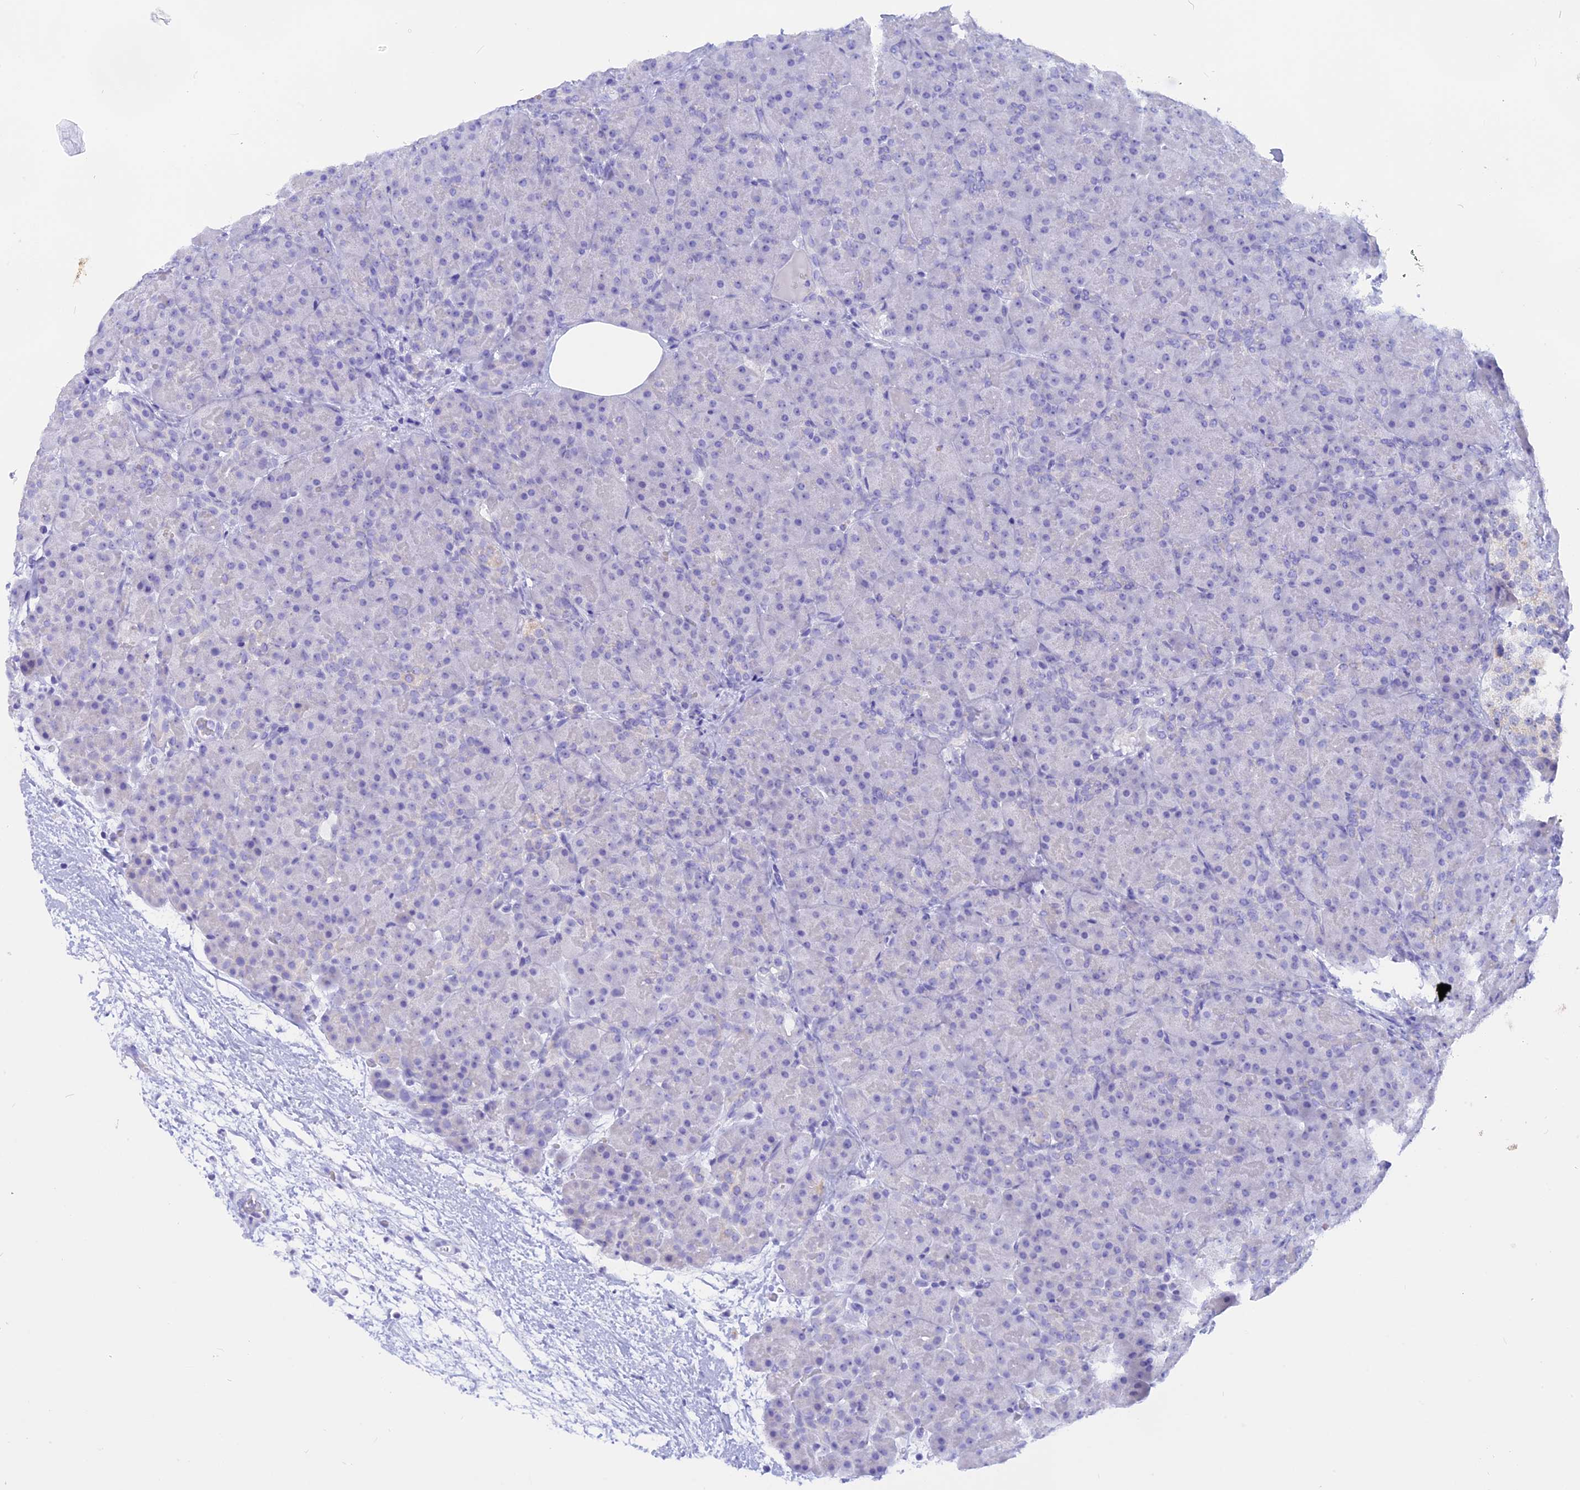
{"staining": {"intensity": "negative", "quantity": "none", "location": "none"}, "tissue": "pancreas", "cell_type": "Exocrine glandular cells", "image_type": "normal", "snomed": [{"axis": "morphology", "description": "Normal tissue, NOS"}, {"axis": "topography", "description": "Pancreas"}], "caption": "DAB (3,3'-diaminobenzidine) immunohistochemical staining of benign human pancreas shows no significant positivity in exocrine glandular cells.", "gene": "ISCA1", "patient": {"sex": "male", "age": 66}}